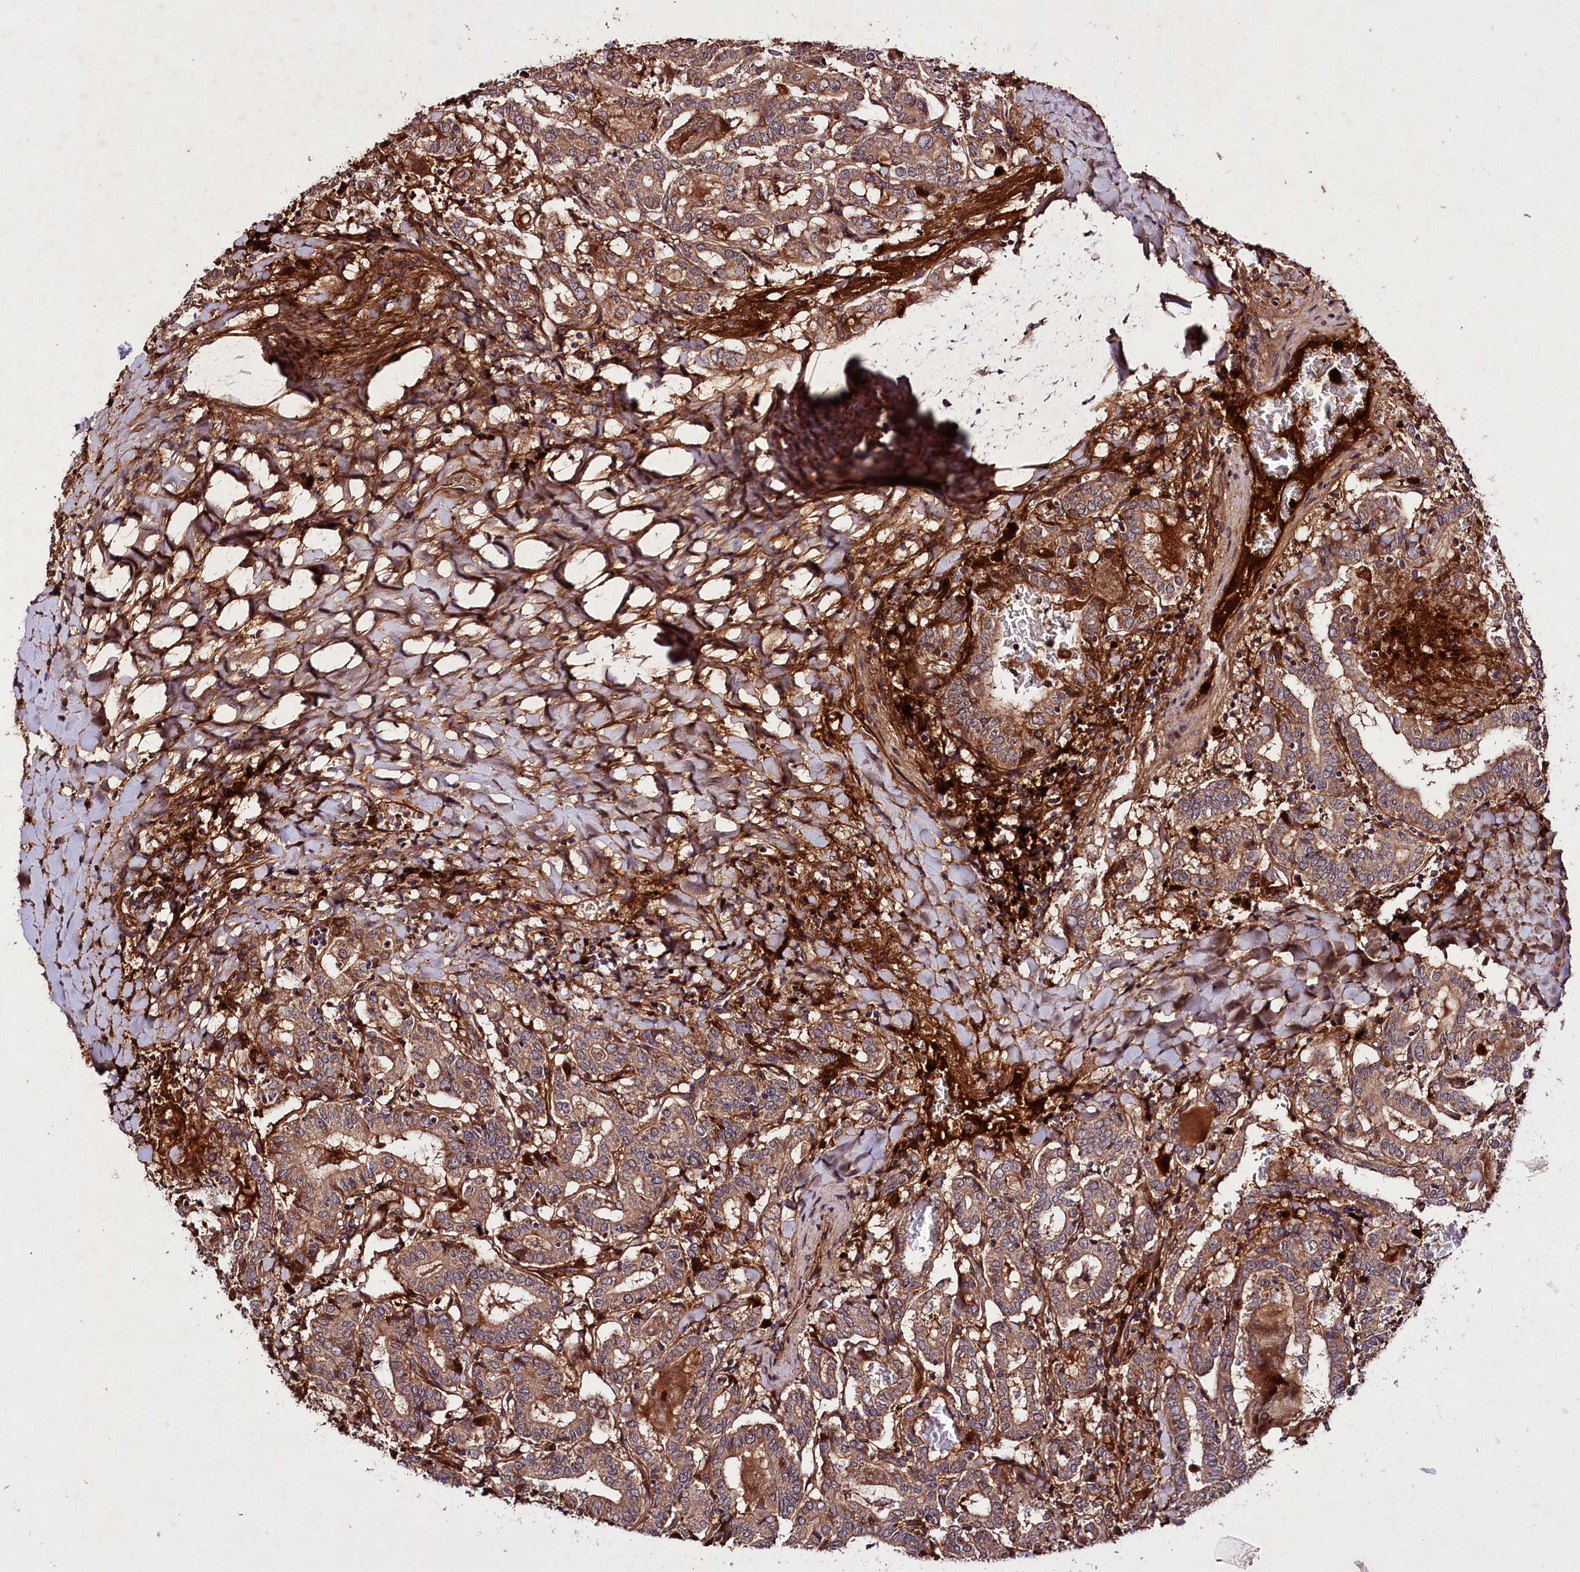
{"staining": {"intensity": "moderate", "quantity": ">75%", "location": "cytoplasmic/membranous"}, "tissue": "thyroid cancer", "cell_type": "Tumor cells", "image_type": "cancer", "snomed": [{"axis": "morphology", "description": "Papillary adenocarcinoma, NOS"}, {"axis": "topography", "description": "Thyroid gland"}], "caption": "Human thyroid cancer (papillary adenocarcinoma) stained with a brown dye displays moderate cytoplasmic/membranous positive positivity in approximately >75% of tumor cells.", "gene": "TNPO3", "patient": {"sex": "female", "age": 72}}